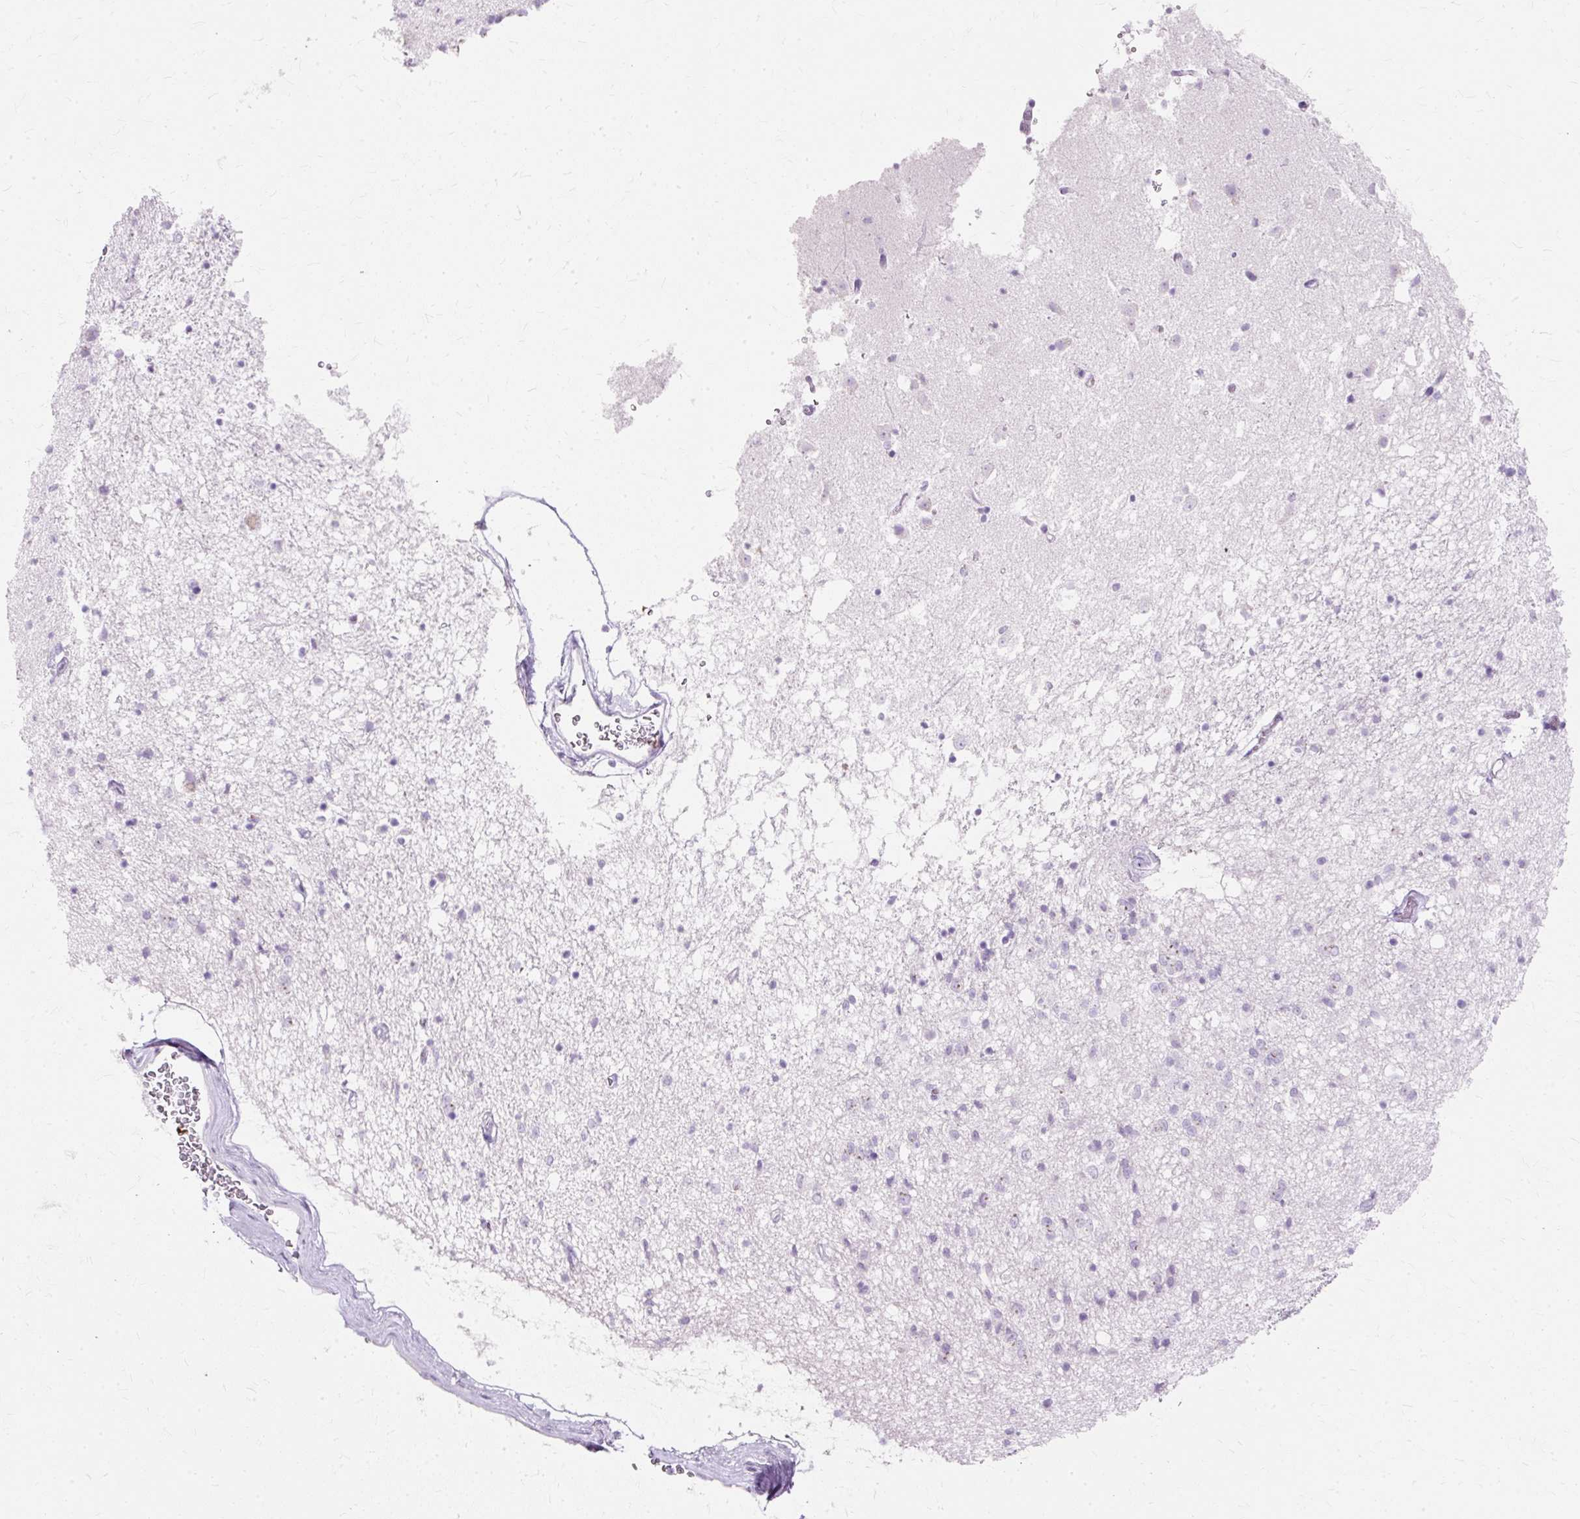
{"staining": {"intensity": "negative", "quantity": "none", "location": "none"}, "tissue": "caudate", "cell_type": "Glial cells", "image_type": "normal", "snomed": [{"axis": "morphology", "description": "Normal tissue, NOS"}, {"axis": "topography", "description": "Lateral ventricle wall"}], "caption": "Protein analysis of unremarkable caudate displays no significant expression in glial cells.", "gene": "DEFA1B", "patient": {"sex": "male", "age": 58}}